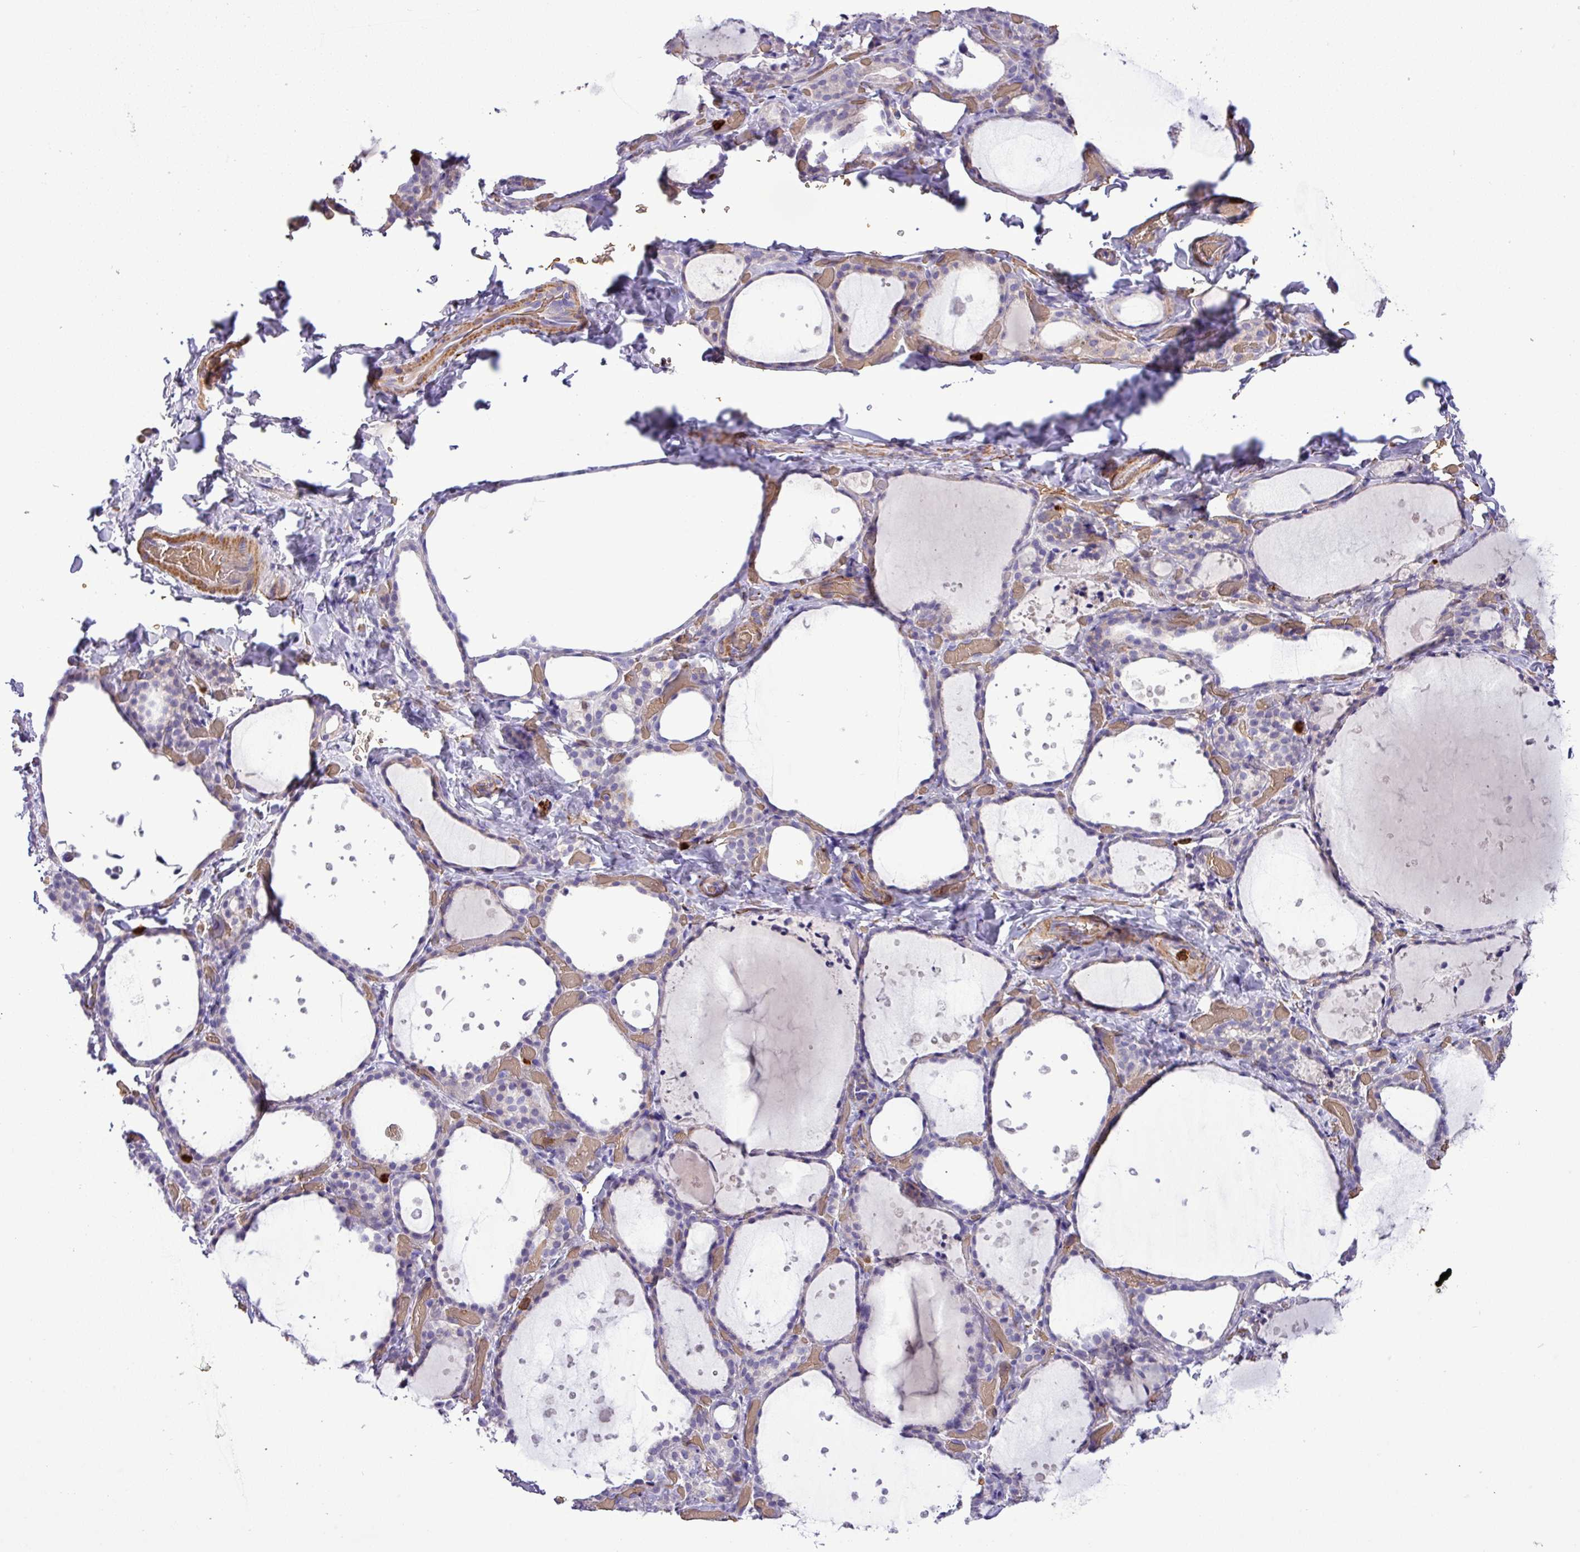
{"staining": {"intensity": "negative", "quantity": "none", "location": "none"}, "tissue": "thyroid gland", "cell_type": "Glandular cells", "image_type": "normal", "snomed": [{"axis": "morphology", "description": "Normal tissue, NOS"}, {"axis": "topography", "description": "Thyroid gland"}], "caption": "IHC of unremarkable thyroid gland displays no expression in glandular cells.", "gene": "MGAT4B", "patient": {"sex": "female", "age": 44}}